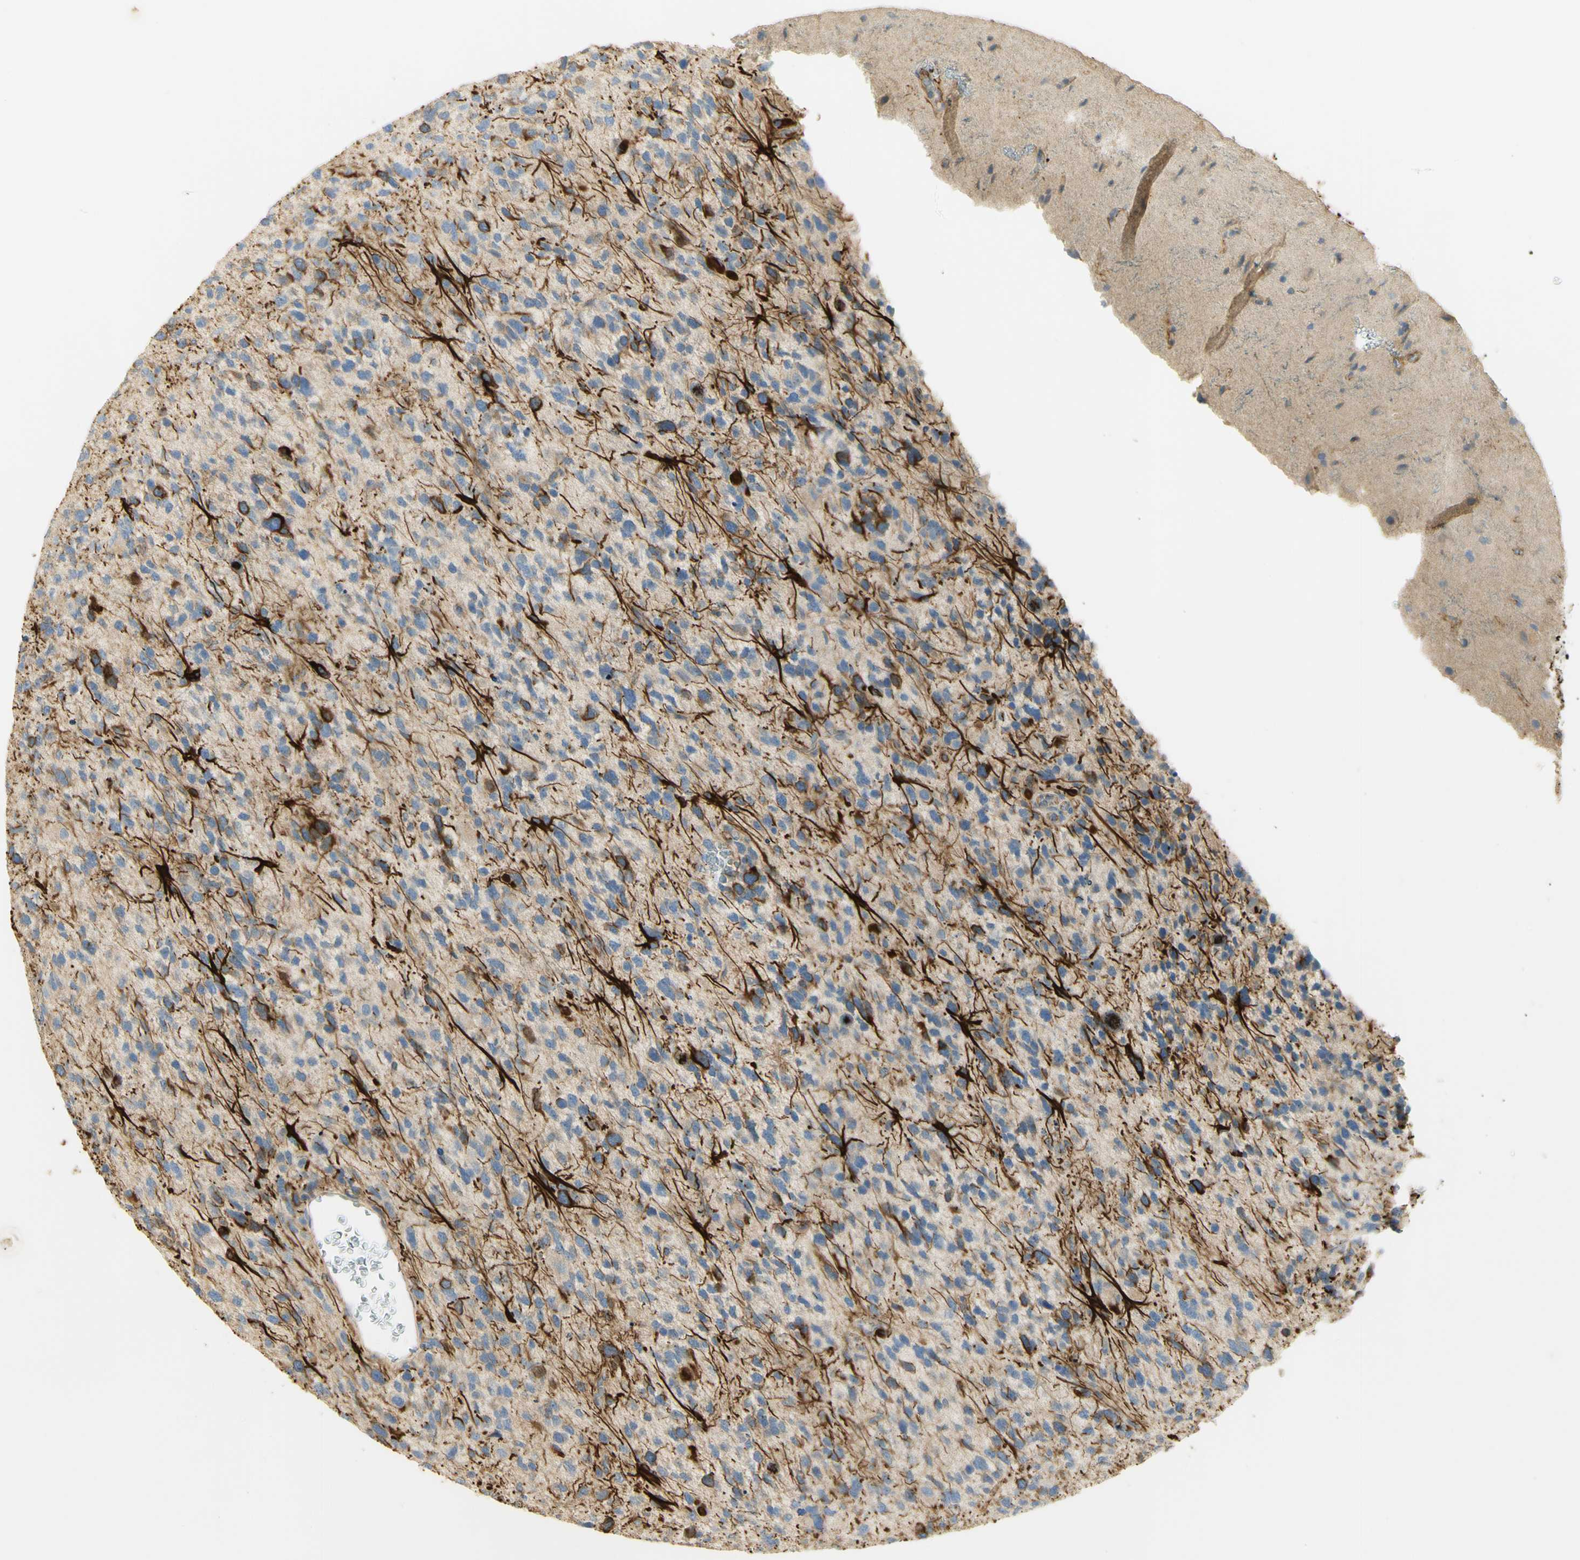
{"staining": {"intensity": "strong", "quantity": "<25%", "location": "cytoplasmic/membranous"}, "tissue": "glioma", "cell_type": "Tumor cells", "image_type": "cancer", "snomed": [{"axis": "morphology", "description": "Glioma, malignant, High grade"}, {"axis": "topography", "description": "Brain"}], "caption": "IHC (DAB (3,3'-diaminobenzidine)) staining of high-grade glioma (malignant) demonstrates strong cytoplasmic/membranous protein expression in about <25% of tumor cells. Using DAB (brown) and hematoxylin (blue) stains, captured at high magnification using brightfield microscopy.", "gene": "KIF11", "patient": {"sex": "female", "age": 58}}